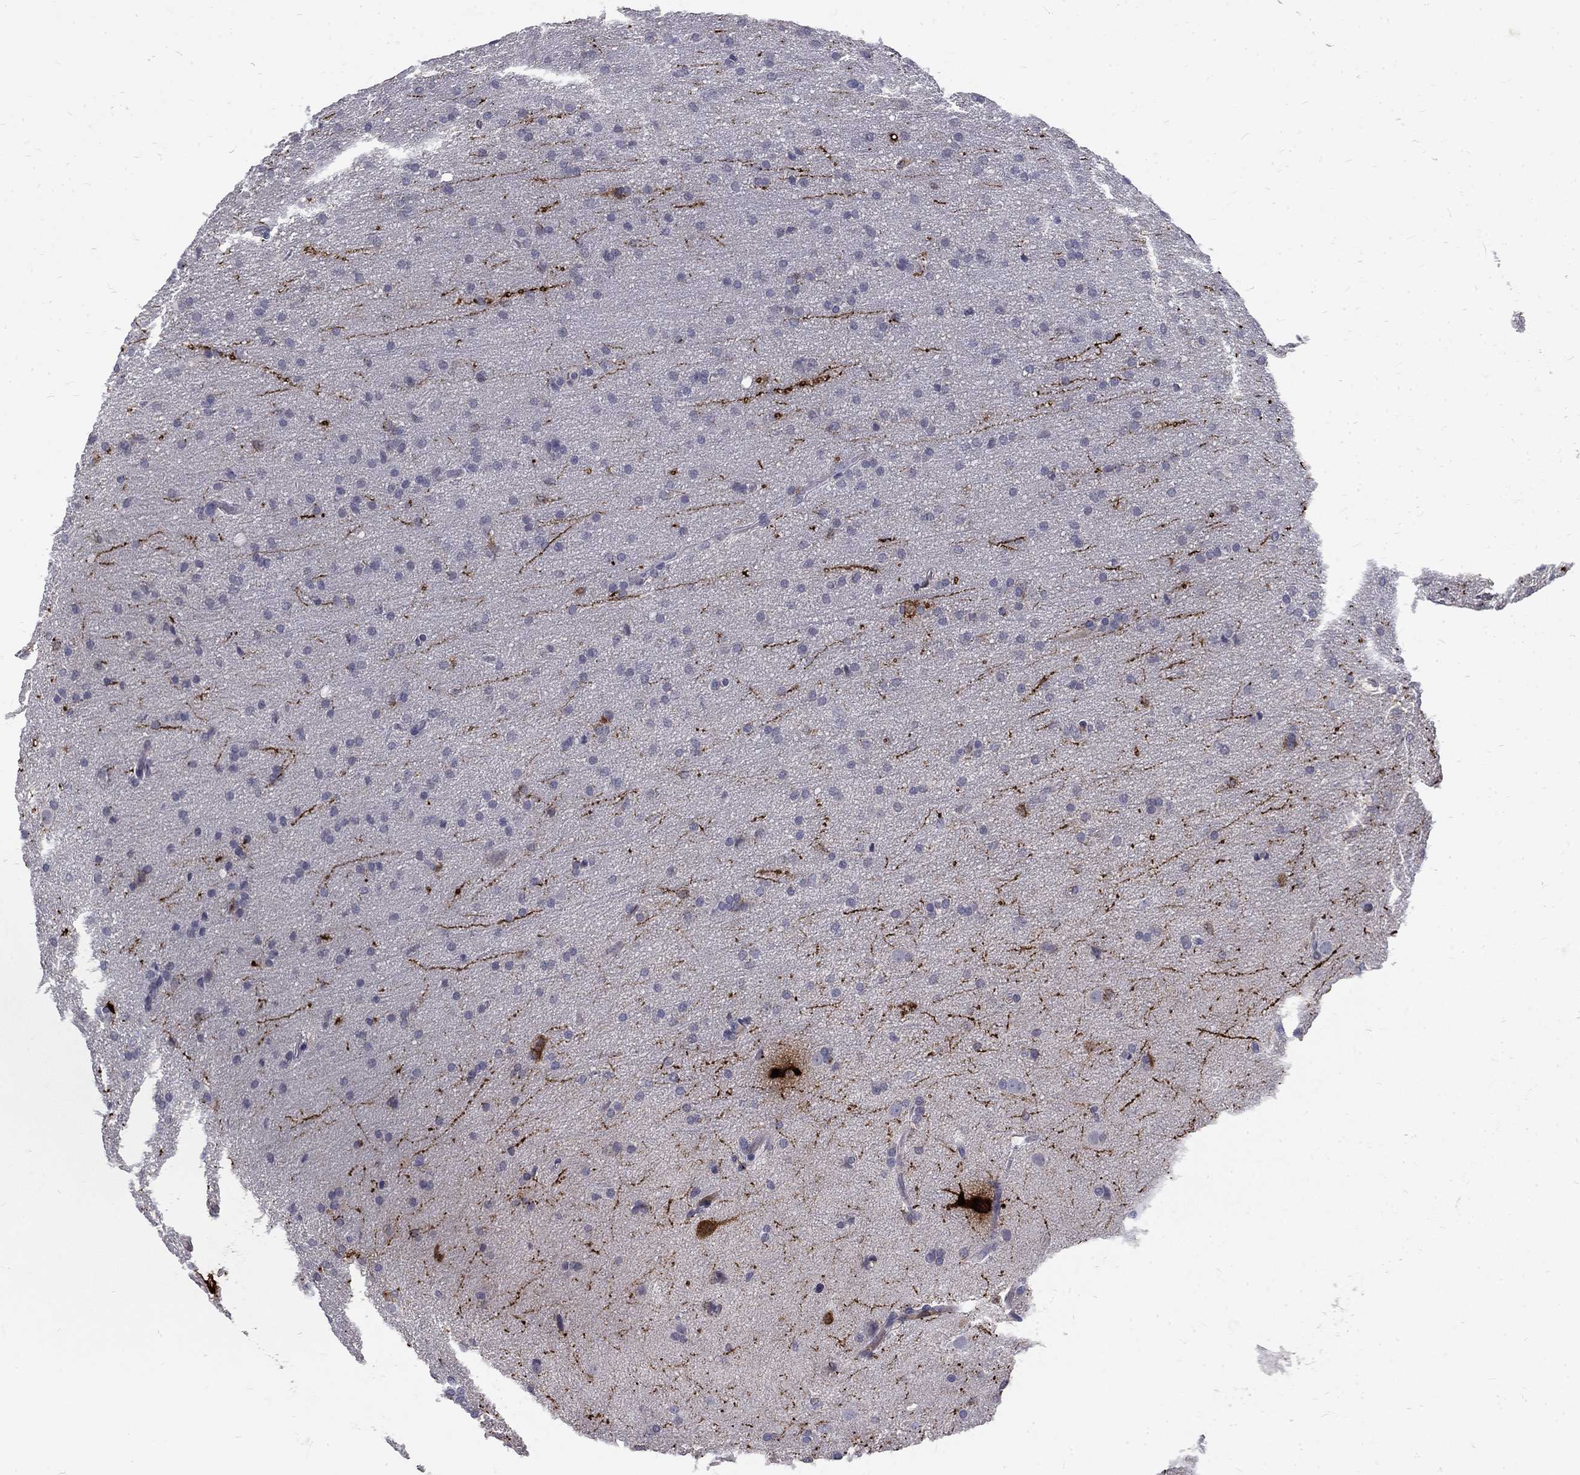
{"staining": {"intensity": "negative", "quantity": "none", "location": "none"}, "tissue": "glioma", "cell_type": "Tumor cells", "image_type": "cancer", "snomed": [{"axis": "morphology", "description": "Glioma, malignant, Low grade"}, {"axis": "topography", "description": "Brain"}], "caption": "High power microscopy histopathology image of an IHC photomicrograph of malignant low-grade glioma, revealing no significant expression in tumor cells.", "gene": "NOS1", "patient": {"sex": "female", "age": 32}}